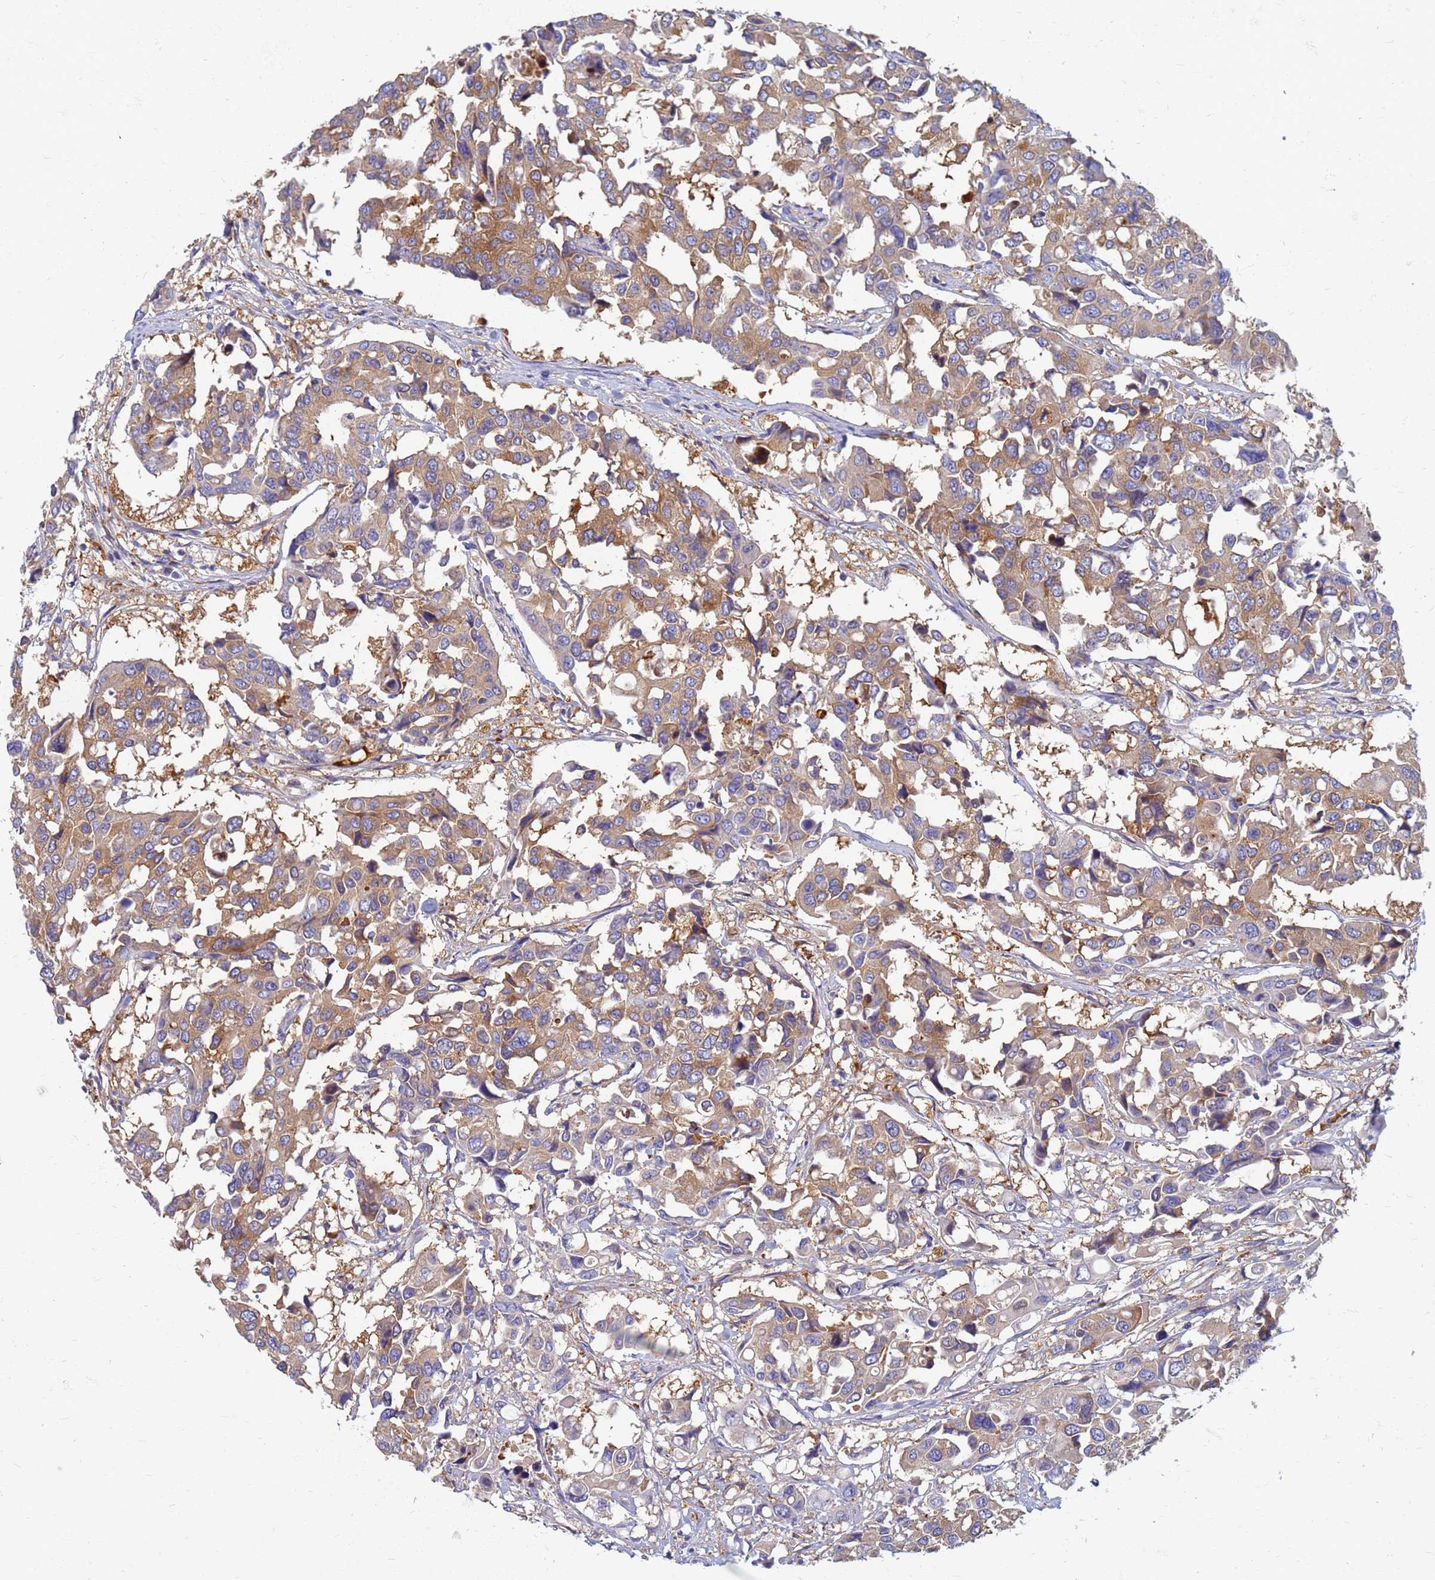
{"staining": {"intensity": "moderate", "quantity": "25%-75%", "location": "cytoplasmic/membranous"}, "tissue": "colorectal cancer", "cell_type": "Tumor cells", "image_type": "cancer", "snomed": [{"axis": "morphology", "description": "Adenocarcinoma, NOS"}, {"axis": "topography", "description": "Colon"}], "caption": "Human colorectal cancer (adenocarcinoma) stained for a protein (brown) shows moderate cytoplasmic/membranous positive expression in approximately 25%-75% of tumor cells.", "gene": "EEA1", "patient": {"sex": "male", "age": 77}}